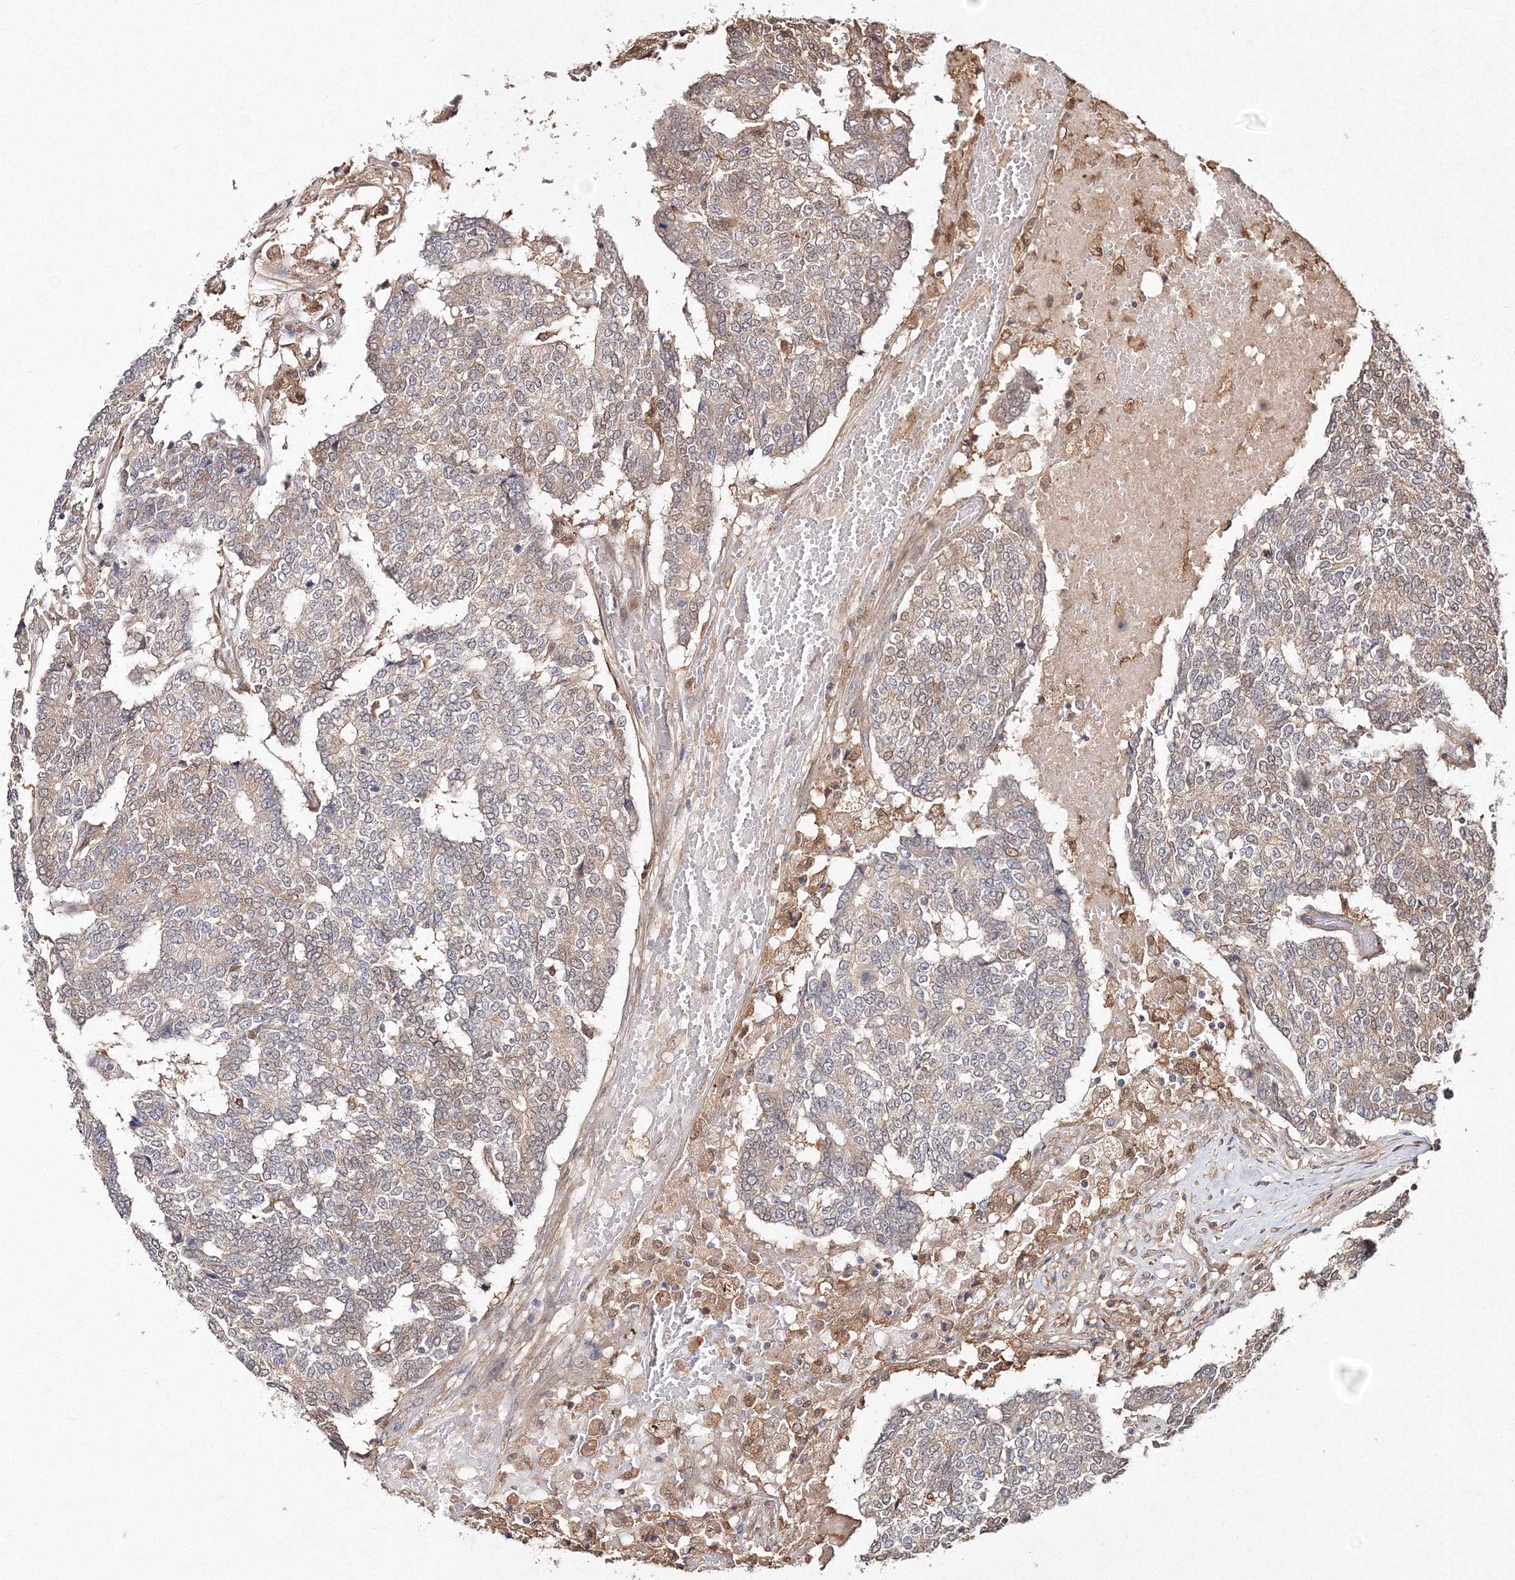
{"staining": {"intensity": "weak", "quantity": "<25%", "location": "cytoplasmic/membranous"}, "tissue": "prostate cancer", "cell_type": "Tumor cells", "image_type": "cancer", "snomed": [{"axis": "morphology", "description": "Normal tissue, NOS"}, {"axis": "morphology", "description": "Adenocarcinoma, High grade"}, {"axis": "topography", "description": "Prostate"}, {"axis": "topography", "description": "Seminal veicle"}], "caption": "Human prostate adenocarcinoma (high-grade) stained for a protein using immunohistochemistry exhibits no positivity in tumor cells.", "gene": "S100A11", "patient": {"sex": "male", "age": 55}}